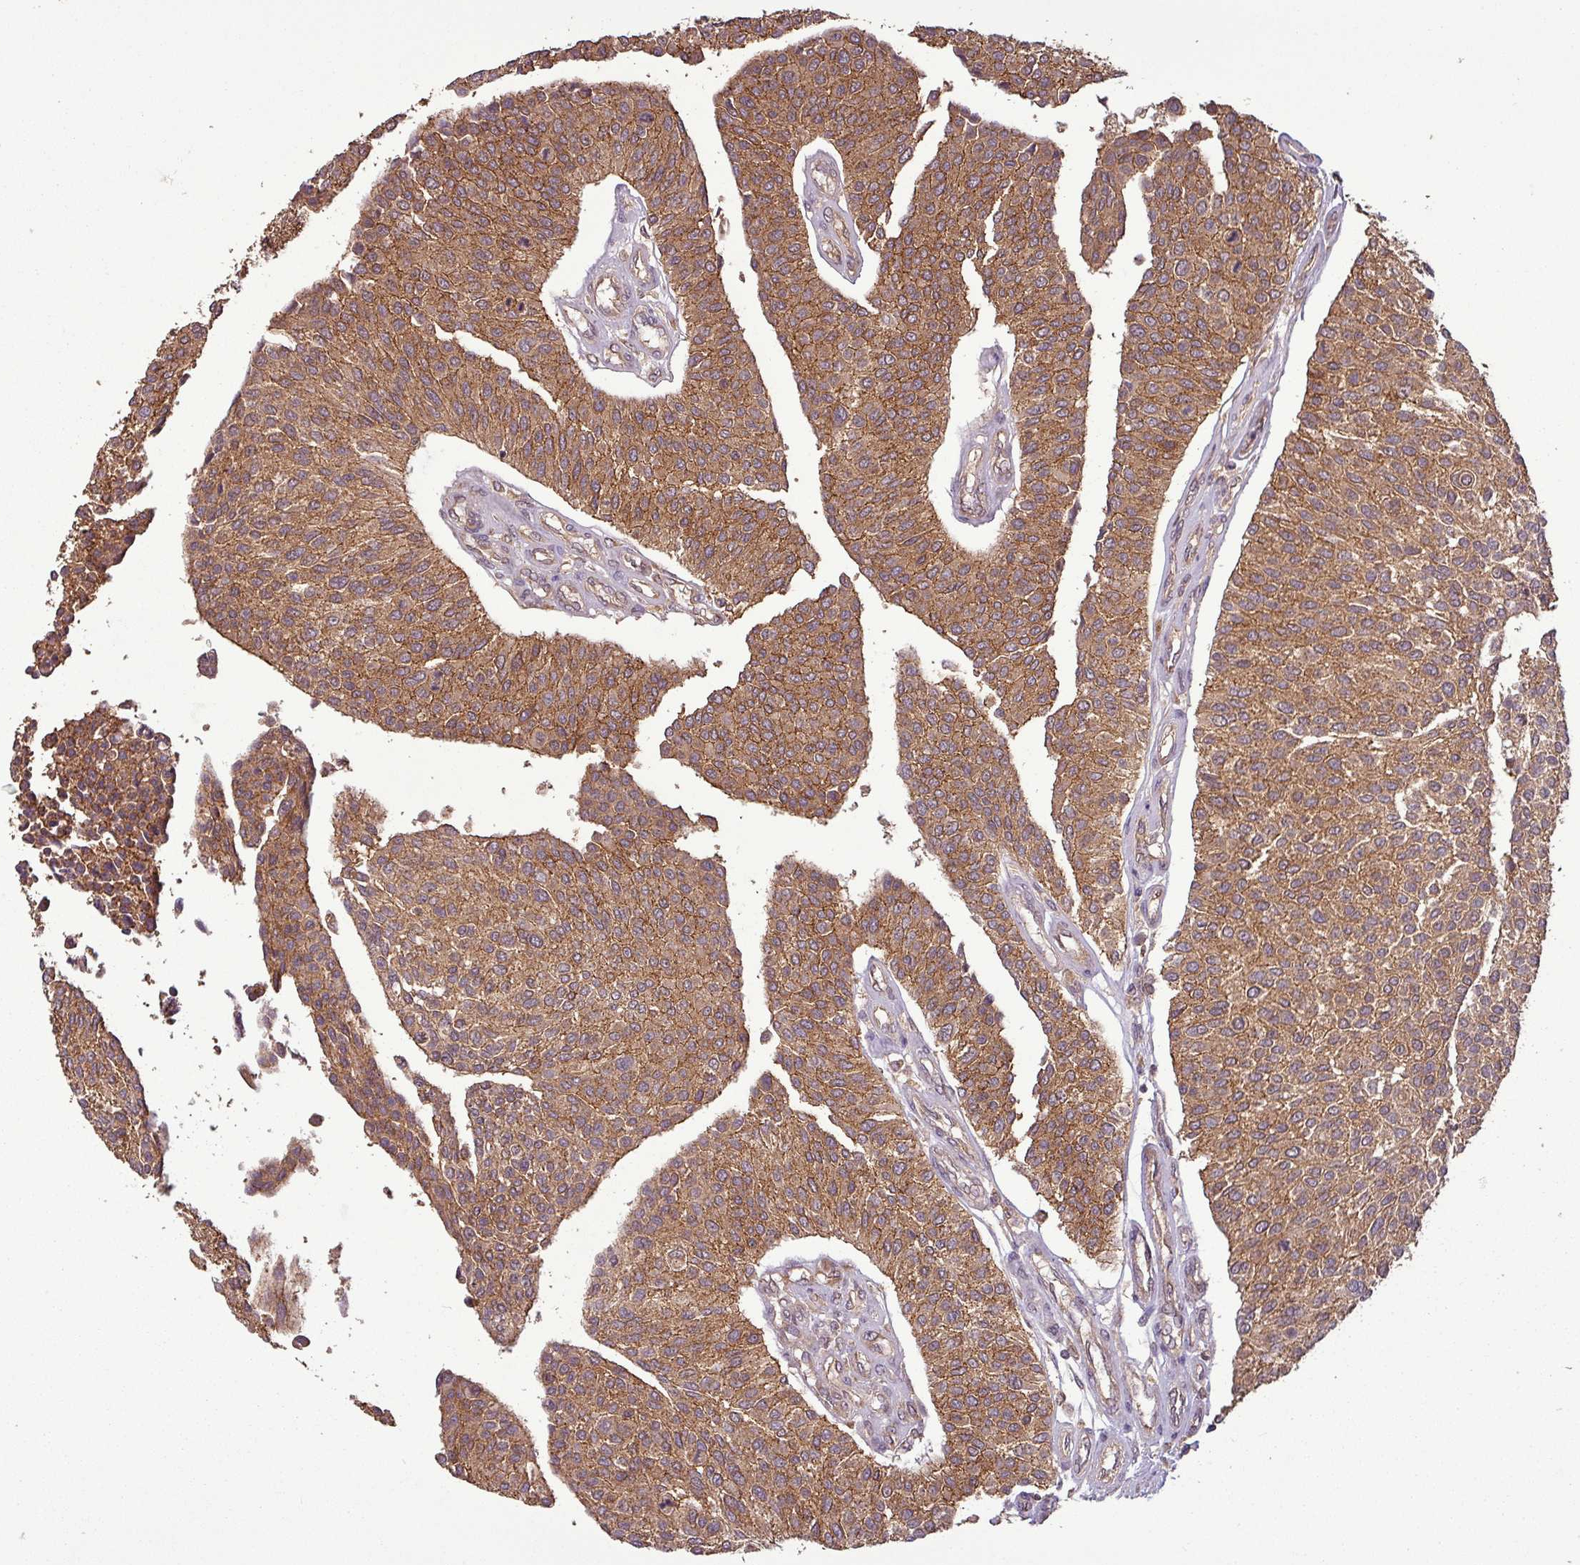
{"staining": {"intensity": "moderate", "quantity": ">75%", "location": "cytoplasmic/membranous"}, "tissue": "urothelial cancer", "cell_type": "Tumor cells", "image_type": "cancer", "snomed": [{"axis": "morphology", "description": "Urothelial carcinoma, NOS"}, {"axis": "topography", "description": "Urinary bladder"}], "caption": "Immunohistochemical staining of urothelial cancer displays moderate cytoplasmic/membranous protein staining in approximately >75% of tumor cells.", "gene": "NT5C3A", "patient": {"sex": "male", "age": 55}}